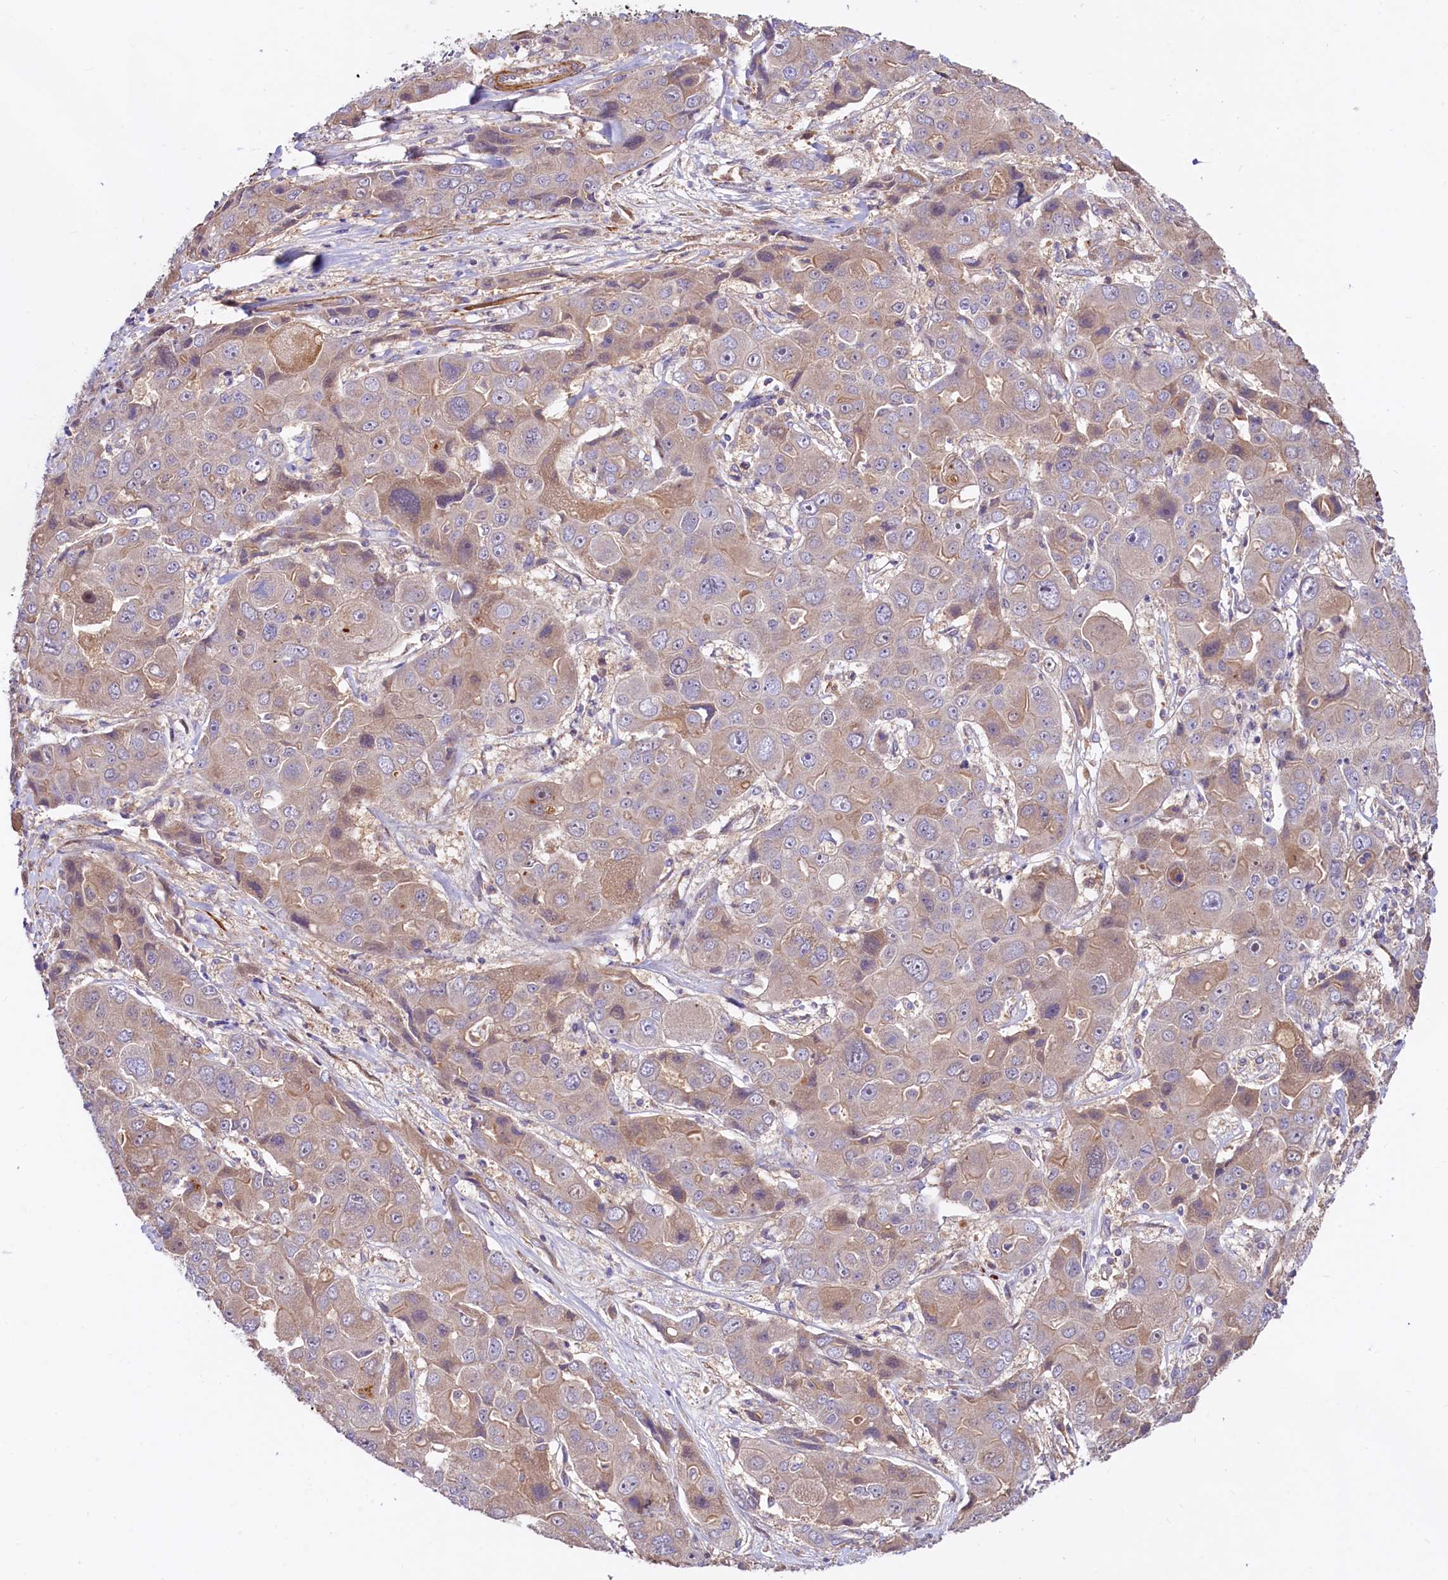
{"staining": {"intensity": "weak", "quantity": "25%-75%", "location": "cytoplasmic/membranous"}, "tissue": "liver cancer", "cell_type": "Tumor cells", "image_type": "cancer", "snomed": [{"axis": "morphology", "description": "Cholangiocarcinoma"}, {"axis": "topography", "description": "Liver"}], "caption": "Immunohistochemical staining of human liver cancer (cholangiocarcinoma) shows low levels of weak cytoplasmic/membranous expression in approximately 25%-75% of tumor cells. Immunohistochemistry stains the protein in brown and the nuclei are stained blue.", "gene": "CIAO3", "patient": {"sex": "male", "age": 67}}